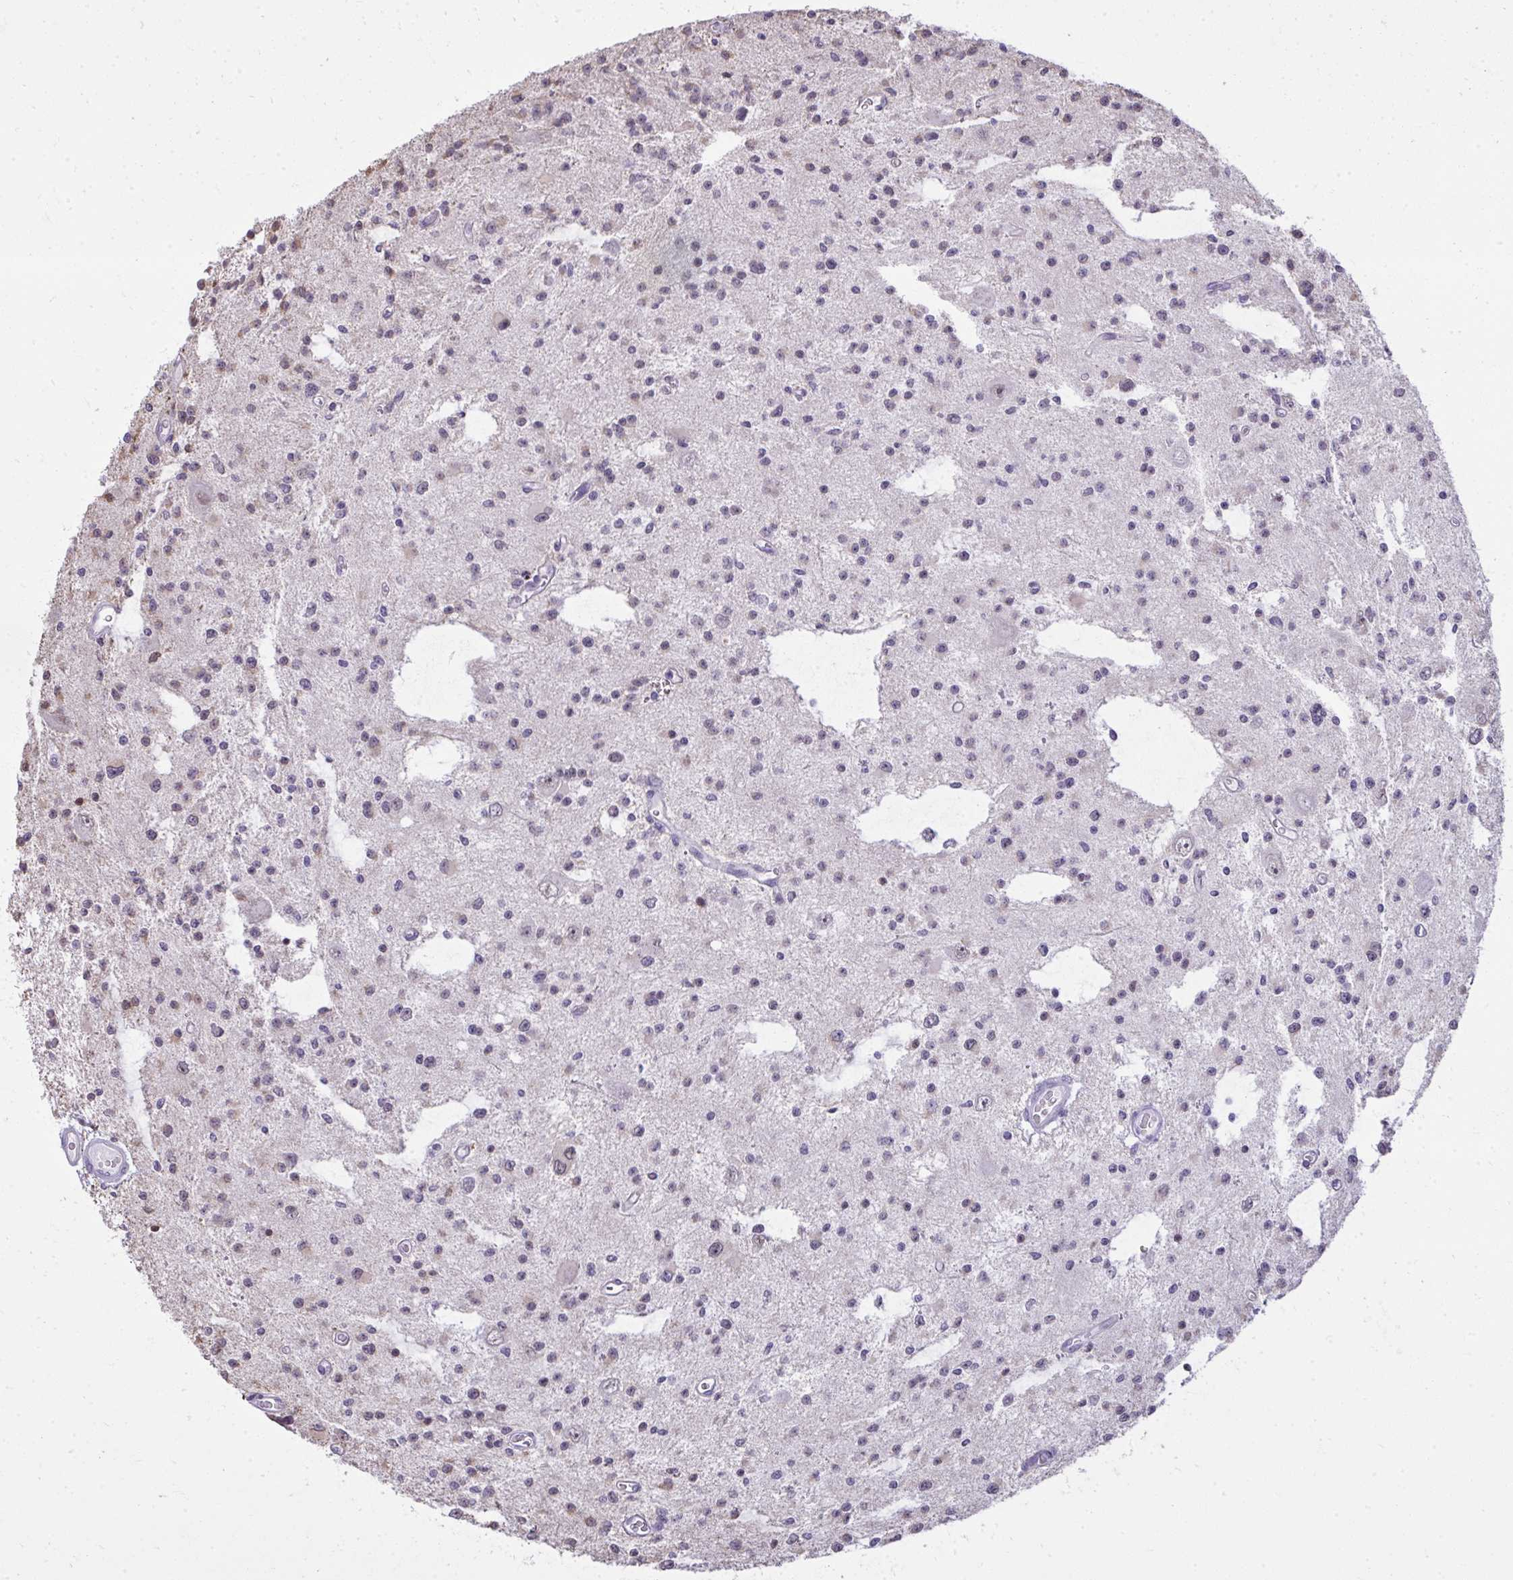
{"staining": {"intensity": "negative", "quantity": "none", "location": "none"}, "tissue": "glioma", "cell_type": "Tumor cells", "image_type": "cancer", "snomed": [{"axis": "morphology", "description": "Glioma, malignant, Low grade"}, {"axis": "topography", "description": "Brain"}], "caption": "IHC image of human low-grade glioma (malignant) stained for a protein (brown), which exhibits no staining in tumor cells. Nuclei are stained in blue.", "gene": "NPPA", "patient": {"sex": "male", "age": 43}}